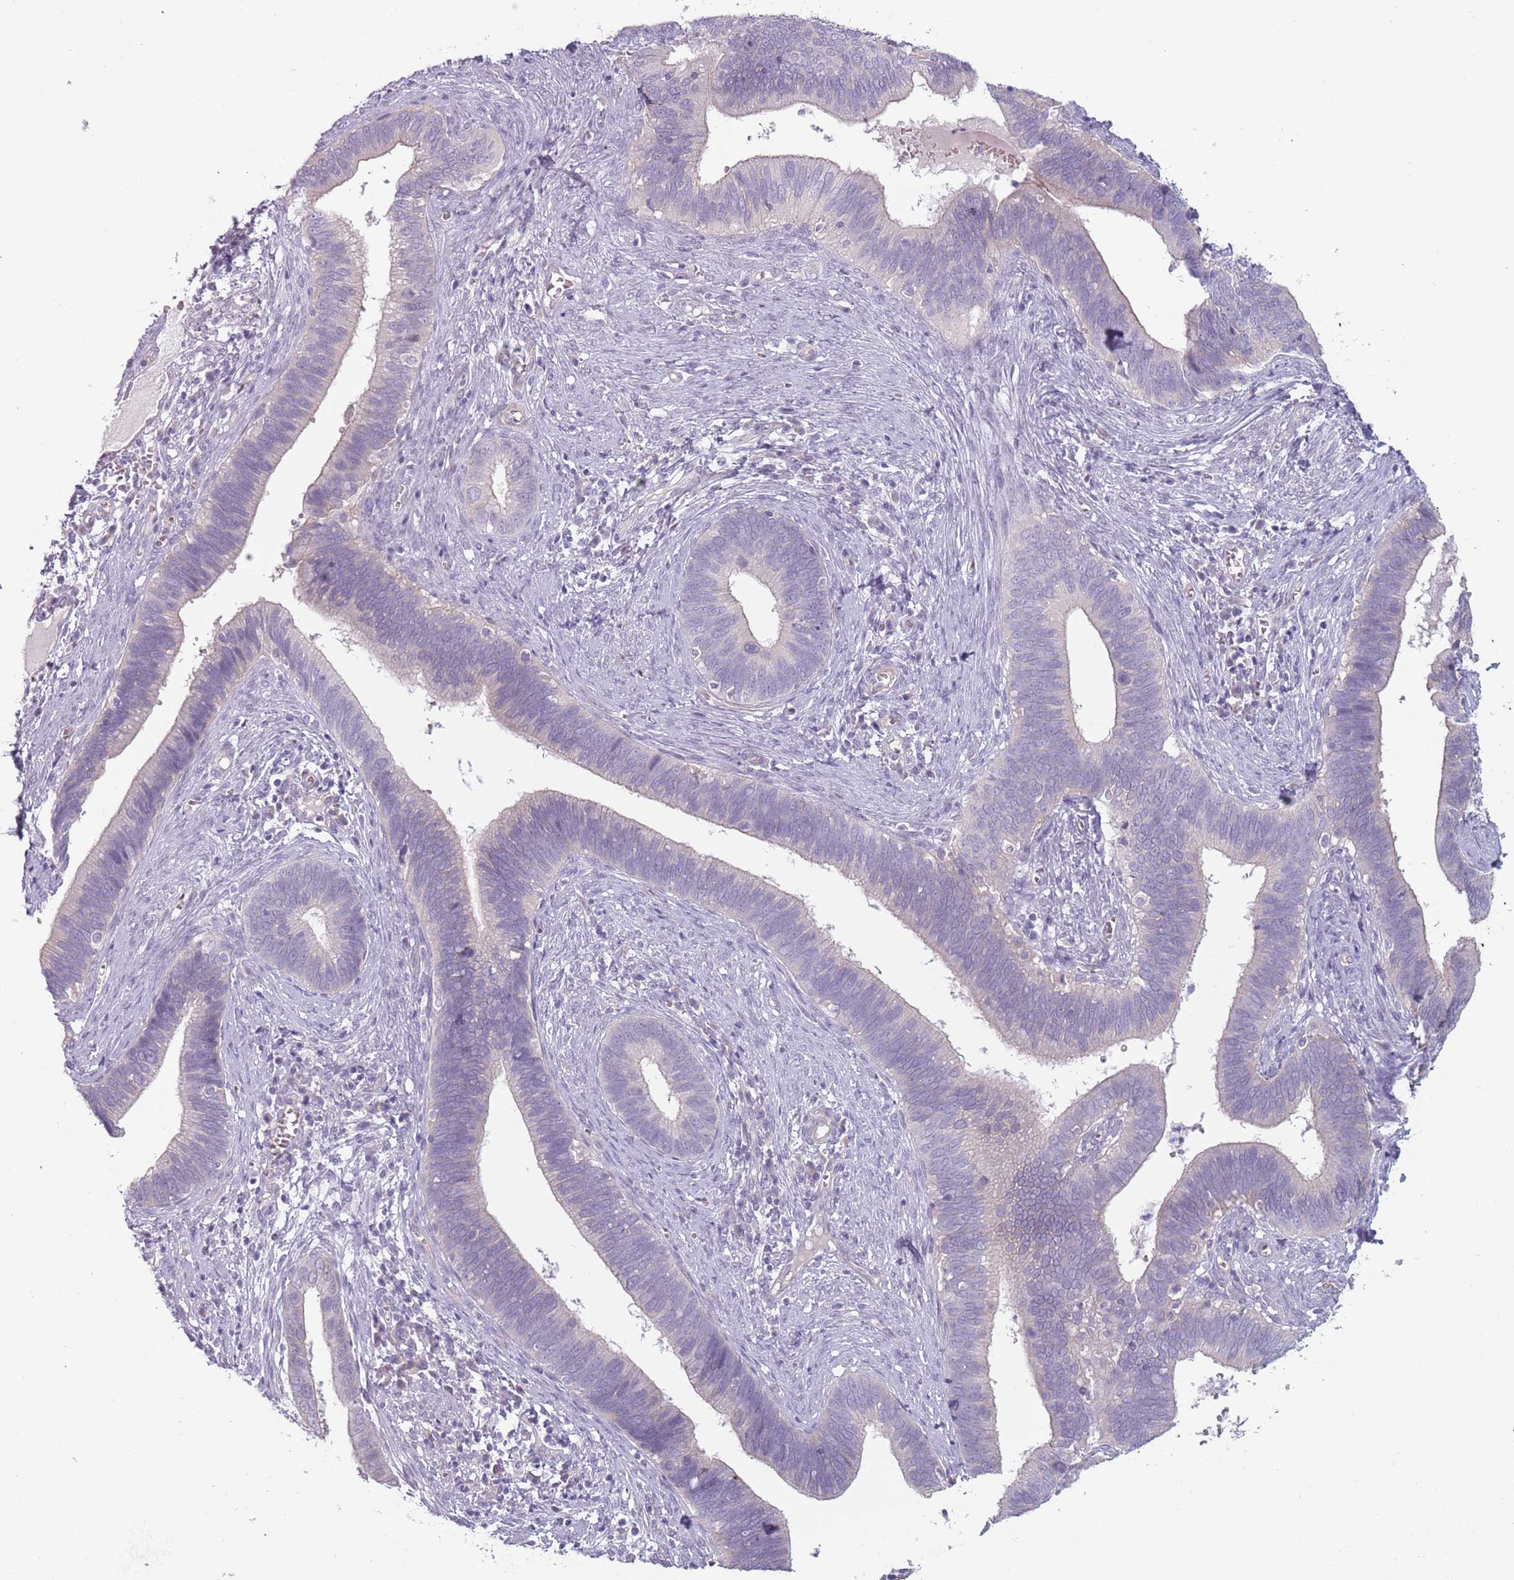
{"staining": {"intensity": "negative", "quantity": "none", "location": "none"}, "tissue": "cervical cancer", "cell_type": "Tumor cells", "image_type": "cancer", "snomed": [{"axis": "morphology", "description": "Adenocarcinoma, NOS"}, {"axis": "topography", "description": "Cervix"}], "caption": "IHC image of neoplastic tissue: adenocarcinoma (cervical) stained with DAB demonstrates no significant protein staining in tumor cells.", "gene": "RFX2", "patient": {"sex": "female", "age": 42}}